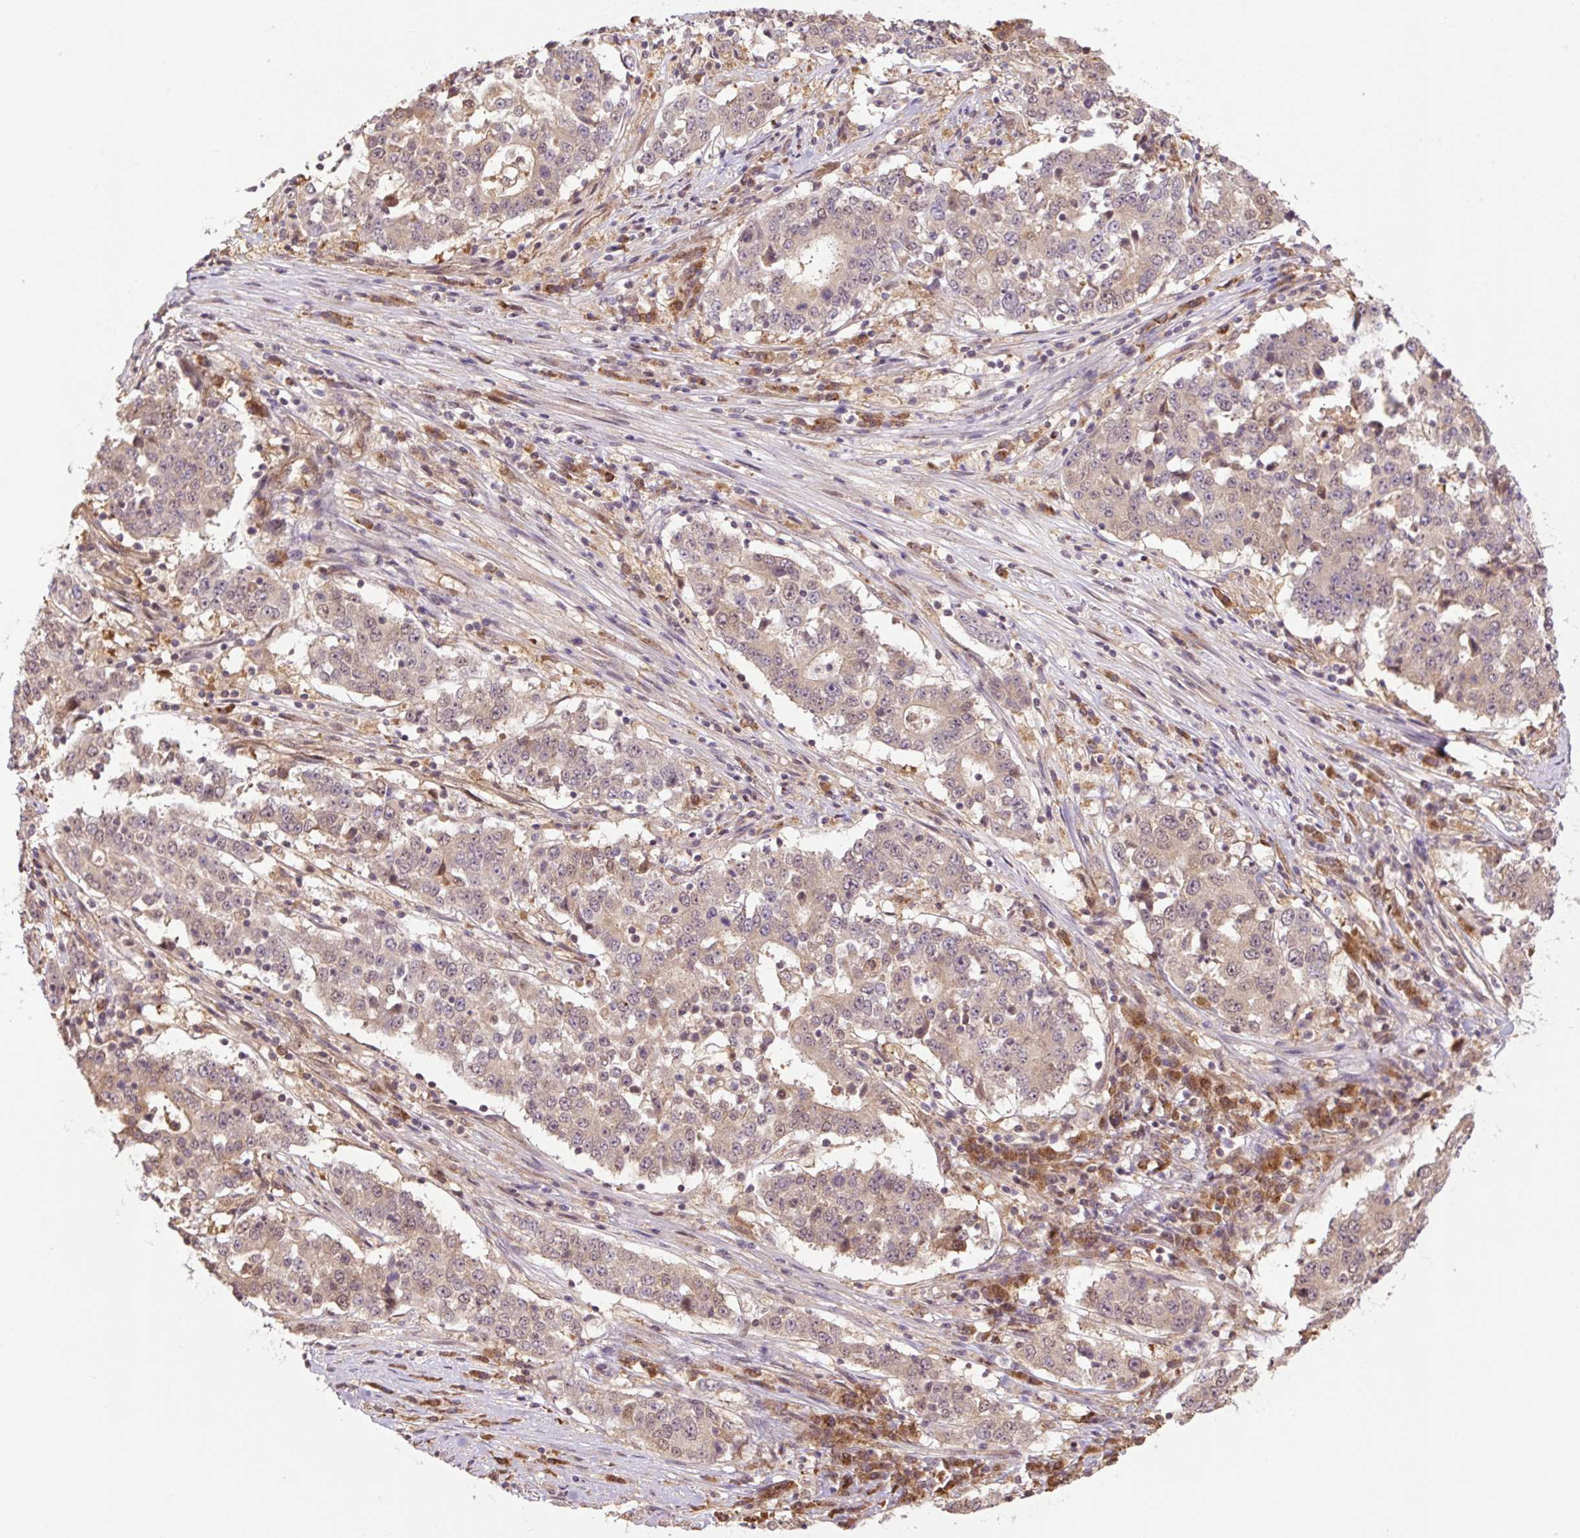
{"staining": {"intensity": "weak", "quantity": ">75%", "location": "cytoplasmic/membranous"}, "tissue": "stomach cancer", "cell_type": "Tumor cells", "image_type": "cancer", "snomed": [{"axis": "morphology", "description": "Adenocarcinoma, NOS"}, {"axis": "topography", "description": "Stomach"}], "caption": "A low amount of weak cytoplasmic/membranous positivity is present in approximately >75% of tumor cells in stomach cancer tissue. The protein is shown in brown color, while the nuclei are stained blue.", "gene": "TPT1", "patient": {"sex": "male", "age": 59}}